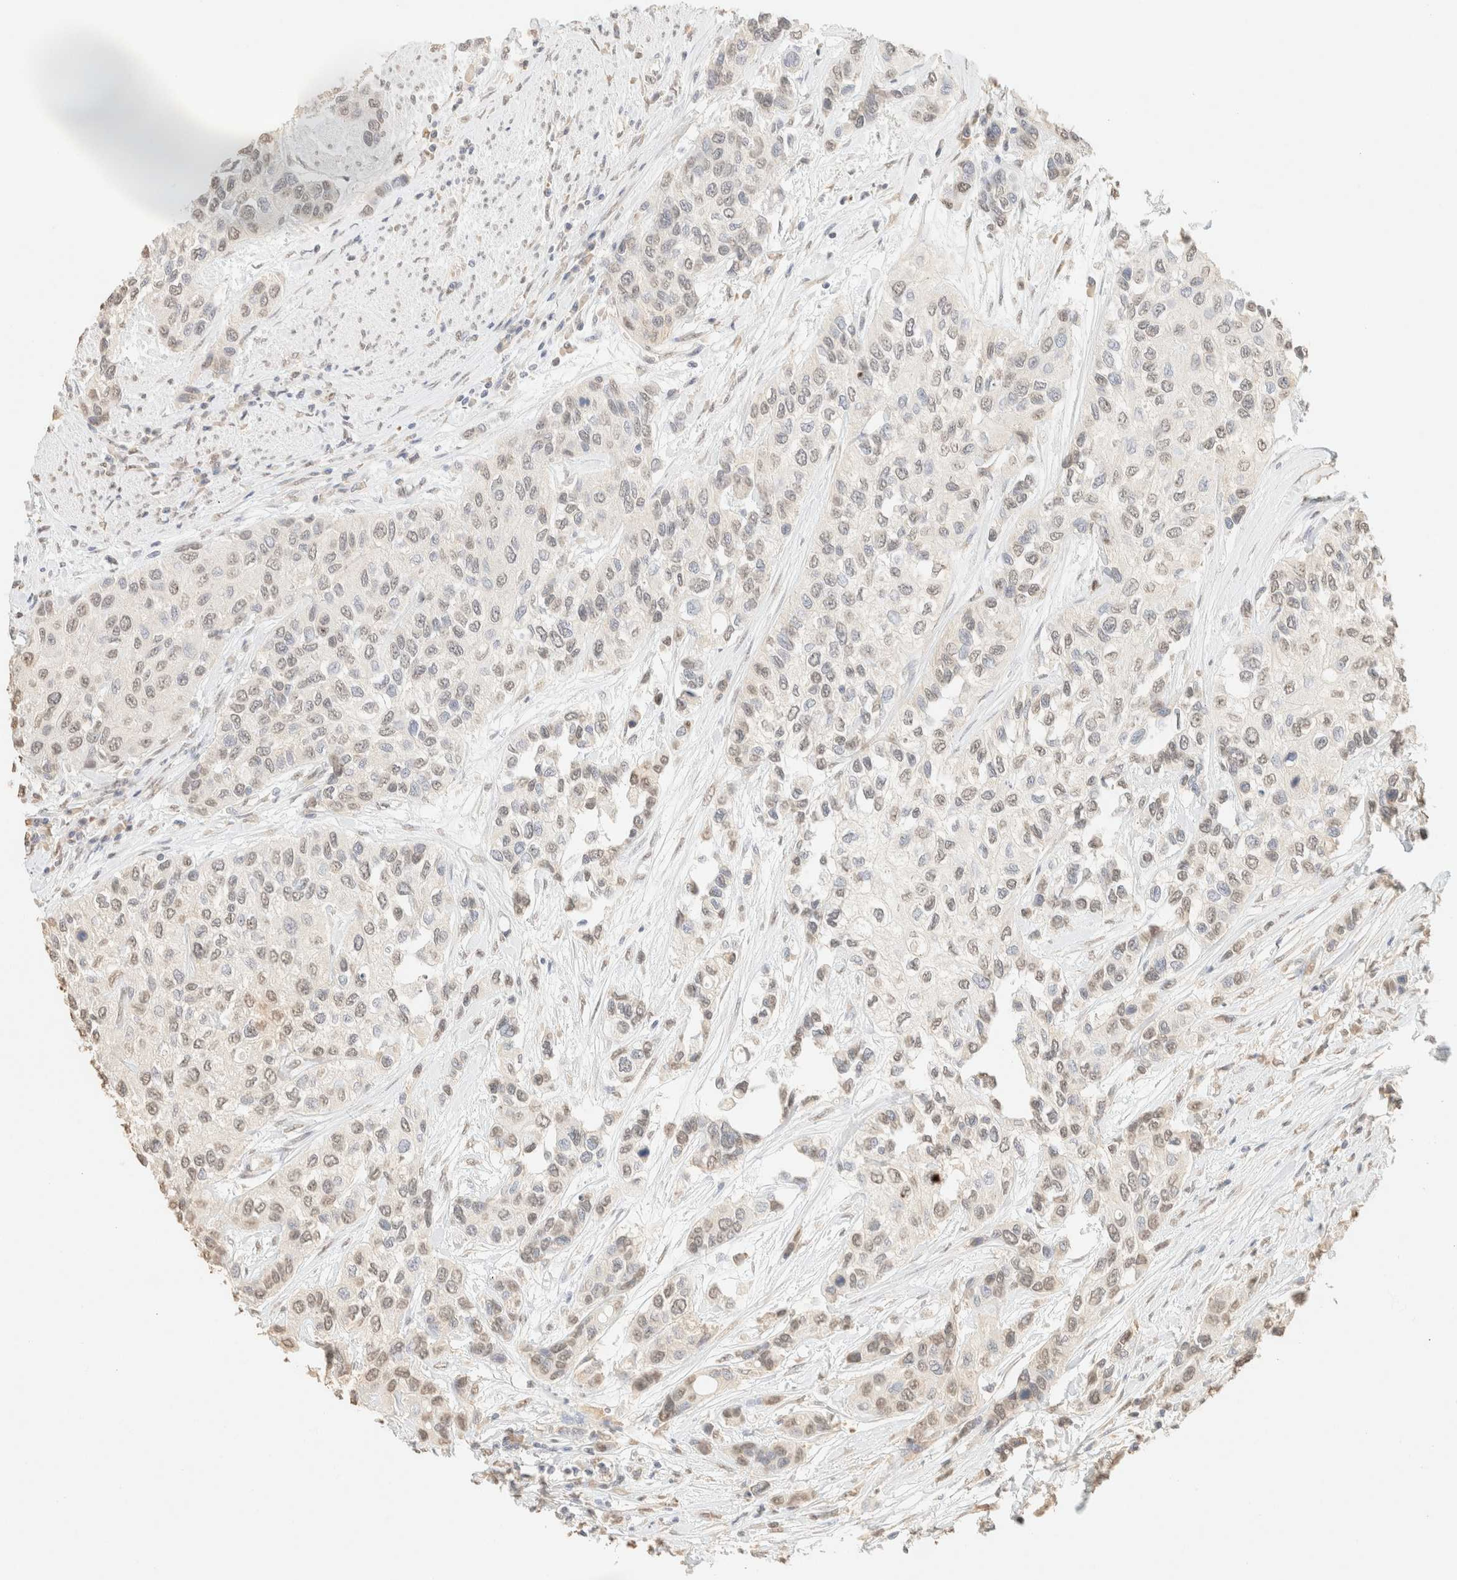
{"staining": {"intensity": "weak", "quantity": "25%-75%", "location": "nuclear"}, "tissue": "urothelial cancer", "cell_type": "Tumor cells", "image_type": "cancer", "snomed": [{"axis": "morphology", "description": "Urothelial carcinoma, High grade"}, {"axis": "topography", "description": "Urinary bladder"}], "caption": "The histopathology image demonstrates a brown stain indicating the presence of a protein in the nuclear of tumor cells in urothelial cancer. The staining was performed using DAB (3,3'-diaminobenzidine) to visualize the protein expression in brown, while the nuclei were stained in blue with hematoxylin (Magnification: 20x).", "gene": "S100A13", "patient": {"sex": "female", "age": 56}}